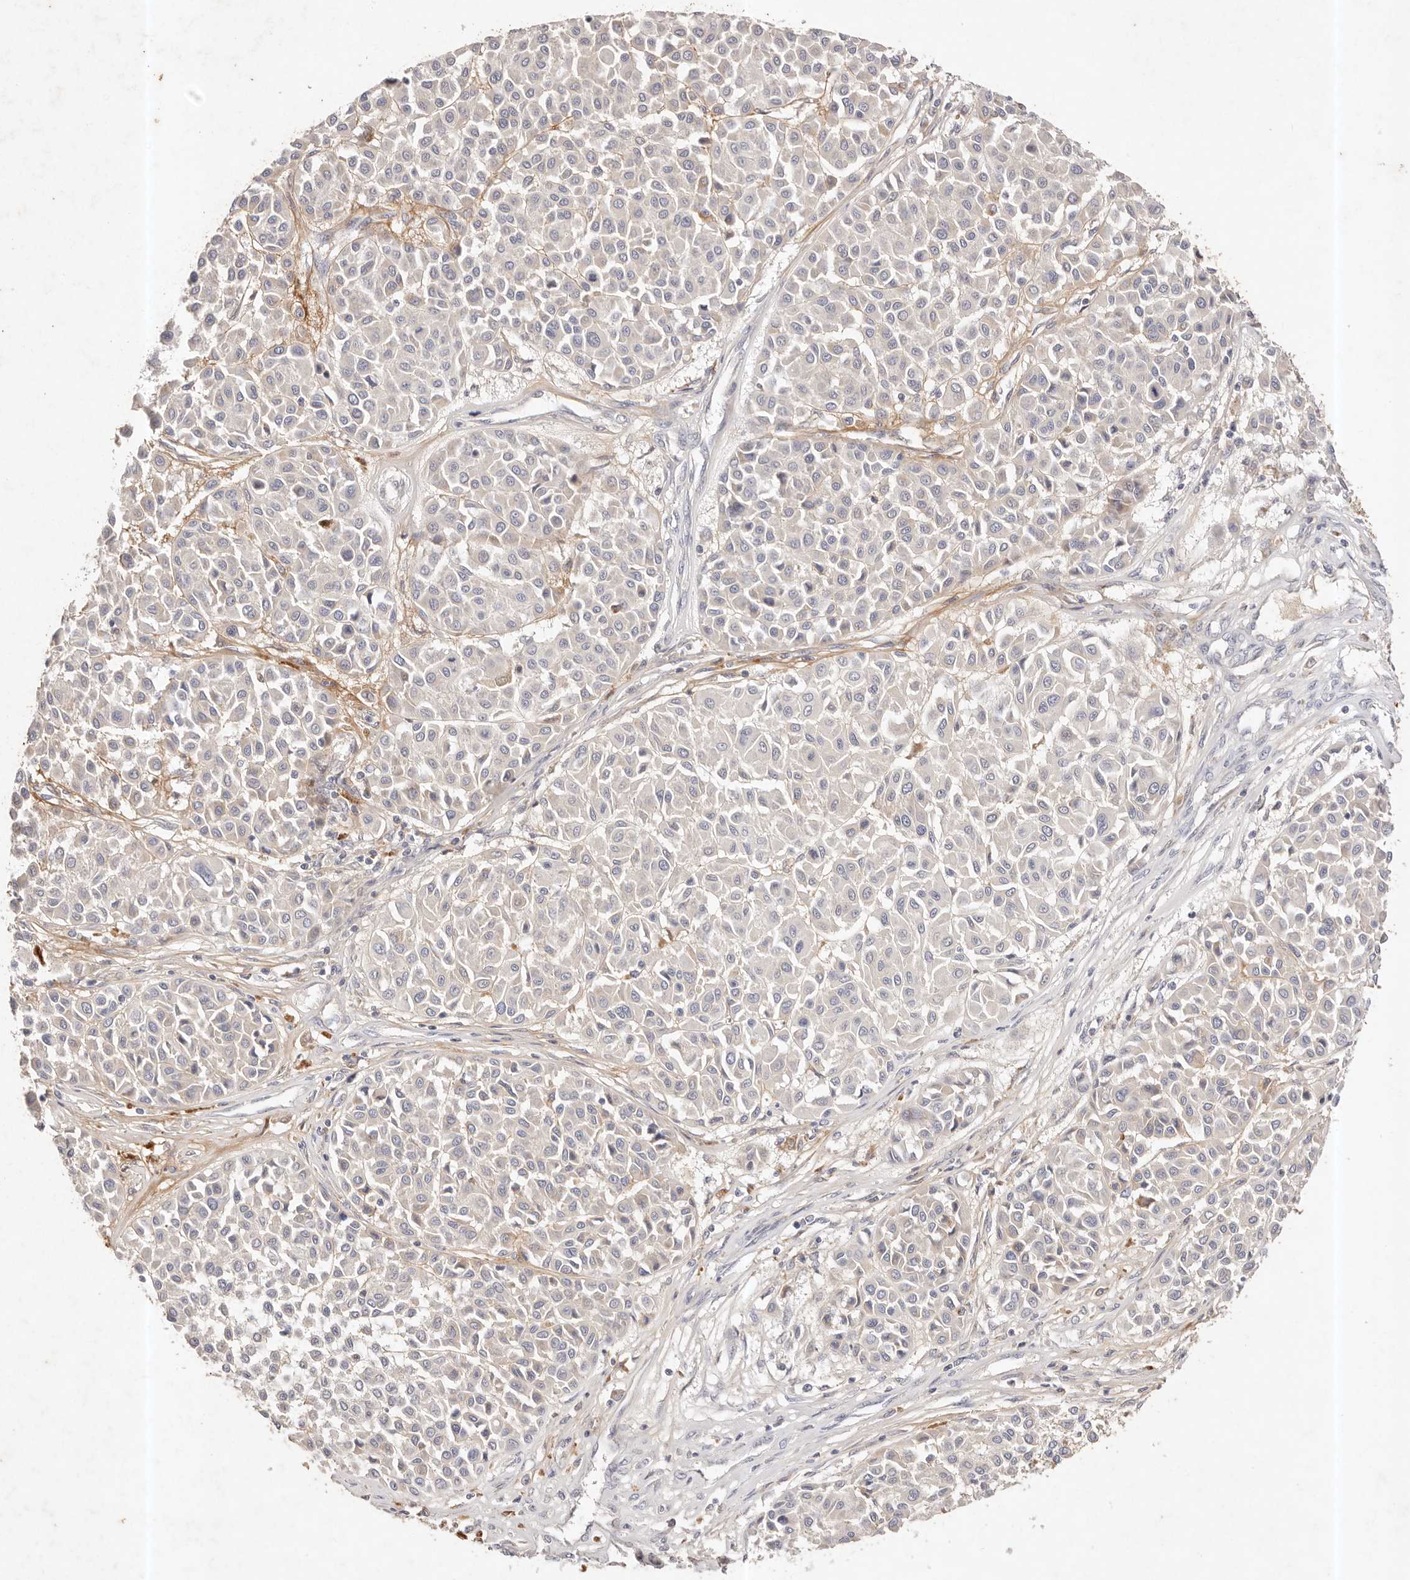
{"staining": {"intensity": "negative", "quantity": "none", "location": "none"}, "tissue": "melanoma", "cell_type": "Tumor cells", "image_type": "cancer", "snomed": [{"axis": "morphology", "description": "Malignant melanoma, Metastatic site"}, {"axis": "topography", "description": "Soft tissue"}], "caption": "Immunohistochemistry of melanoma reveals no positivity in tumor cells. (DAB (3,3'-diaminobenzidine) IHC with hematoxylin counter stain).", "gene": "CXADR", "patient": {"sex": "male", "age": 41}}